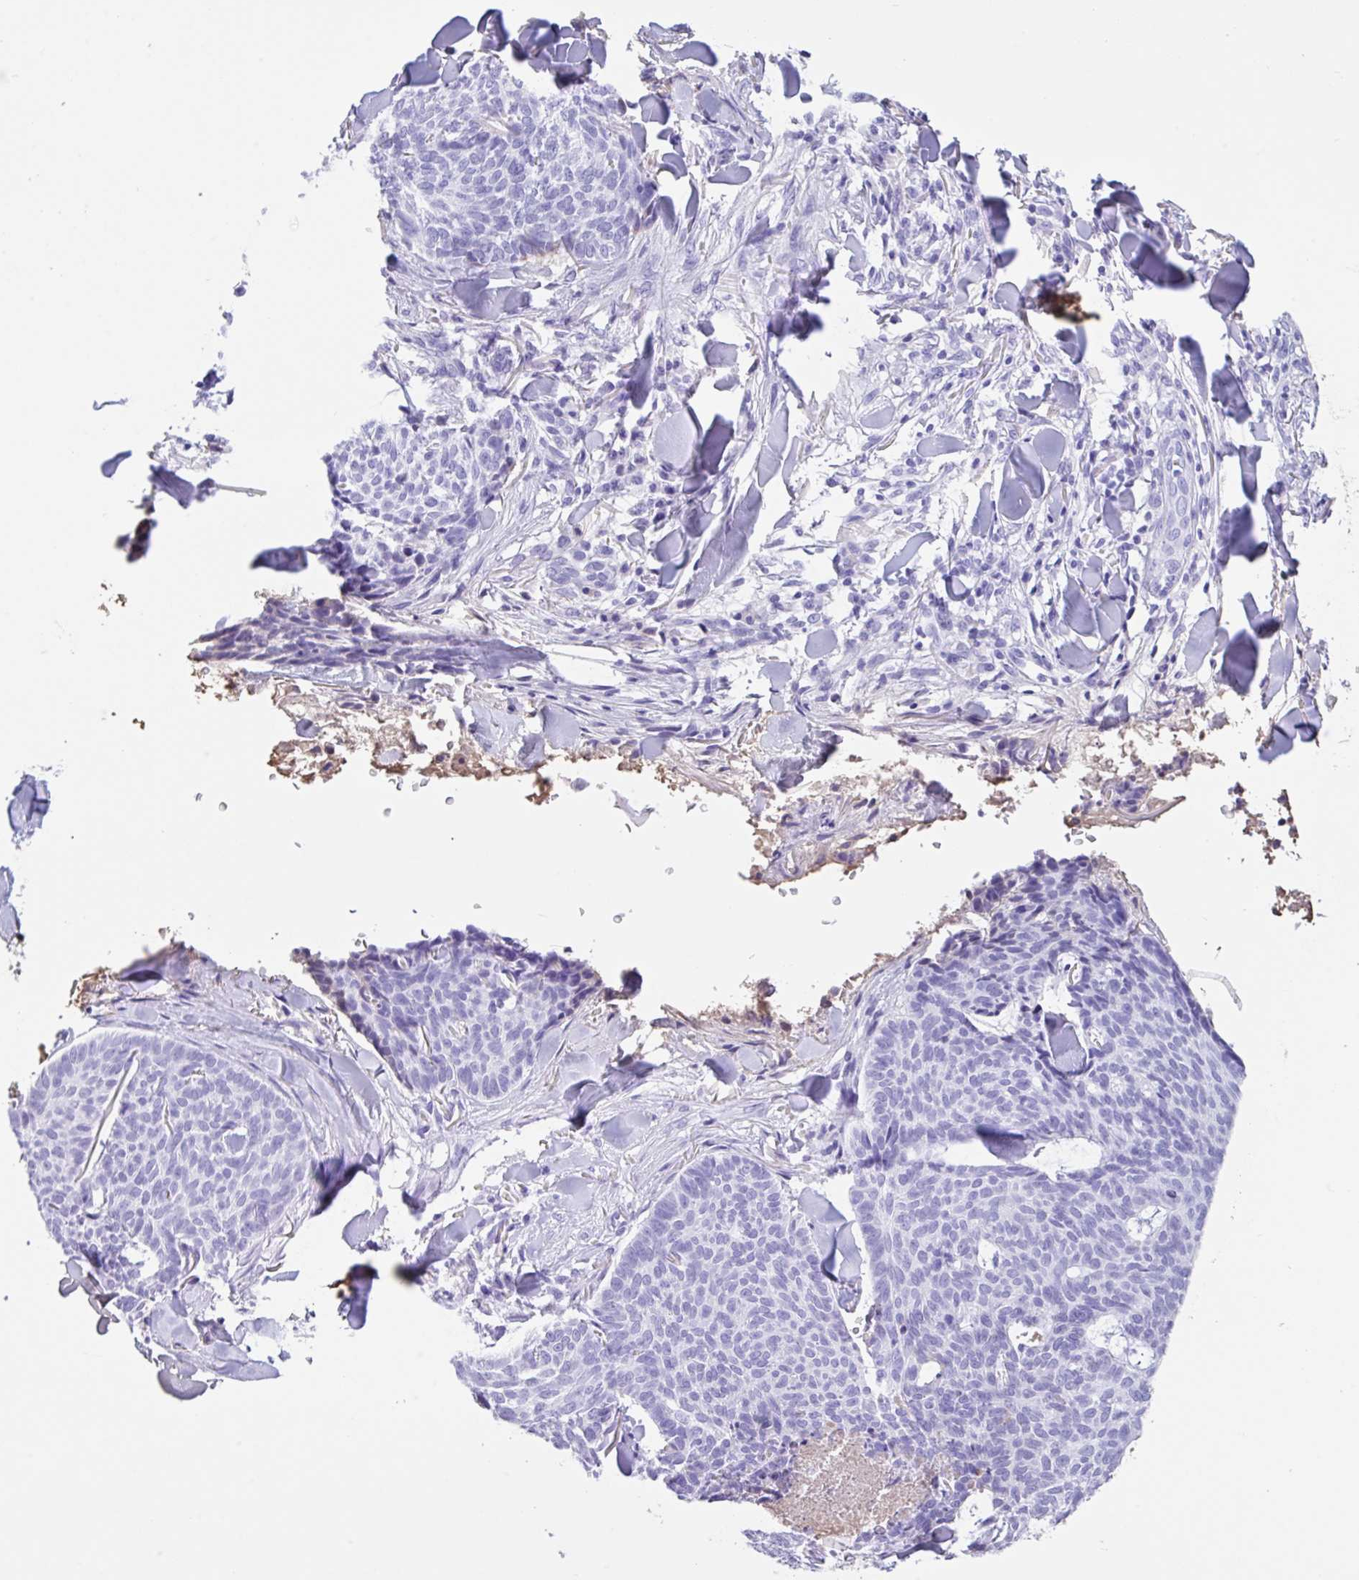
{"staining": {"intensity": "negative", "quantity": "none", "location": "none"}, "tissue": "skin cancer", "cell_type": "Tumor cells", "image_type": "cancer", "snomed": [{"axis": "morphology", "description": "Normal tissue, NOS"}, {"axis": "morphology", "description": "Basal cell carcinoma"}, {"axis": "topography", "description": "Skin"}], "caption": "This is an immunohistochemistry photomicrograph of human skin basal cell carcinoma. There is no staining in tumor cells.", "gene": "HOXC12", "patient": {"sex": "male", "age": 50}}